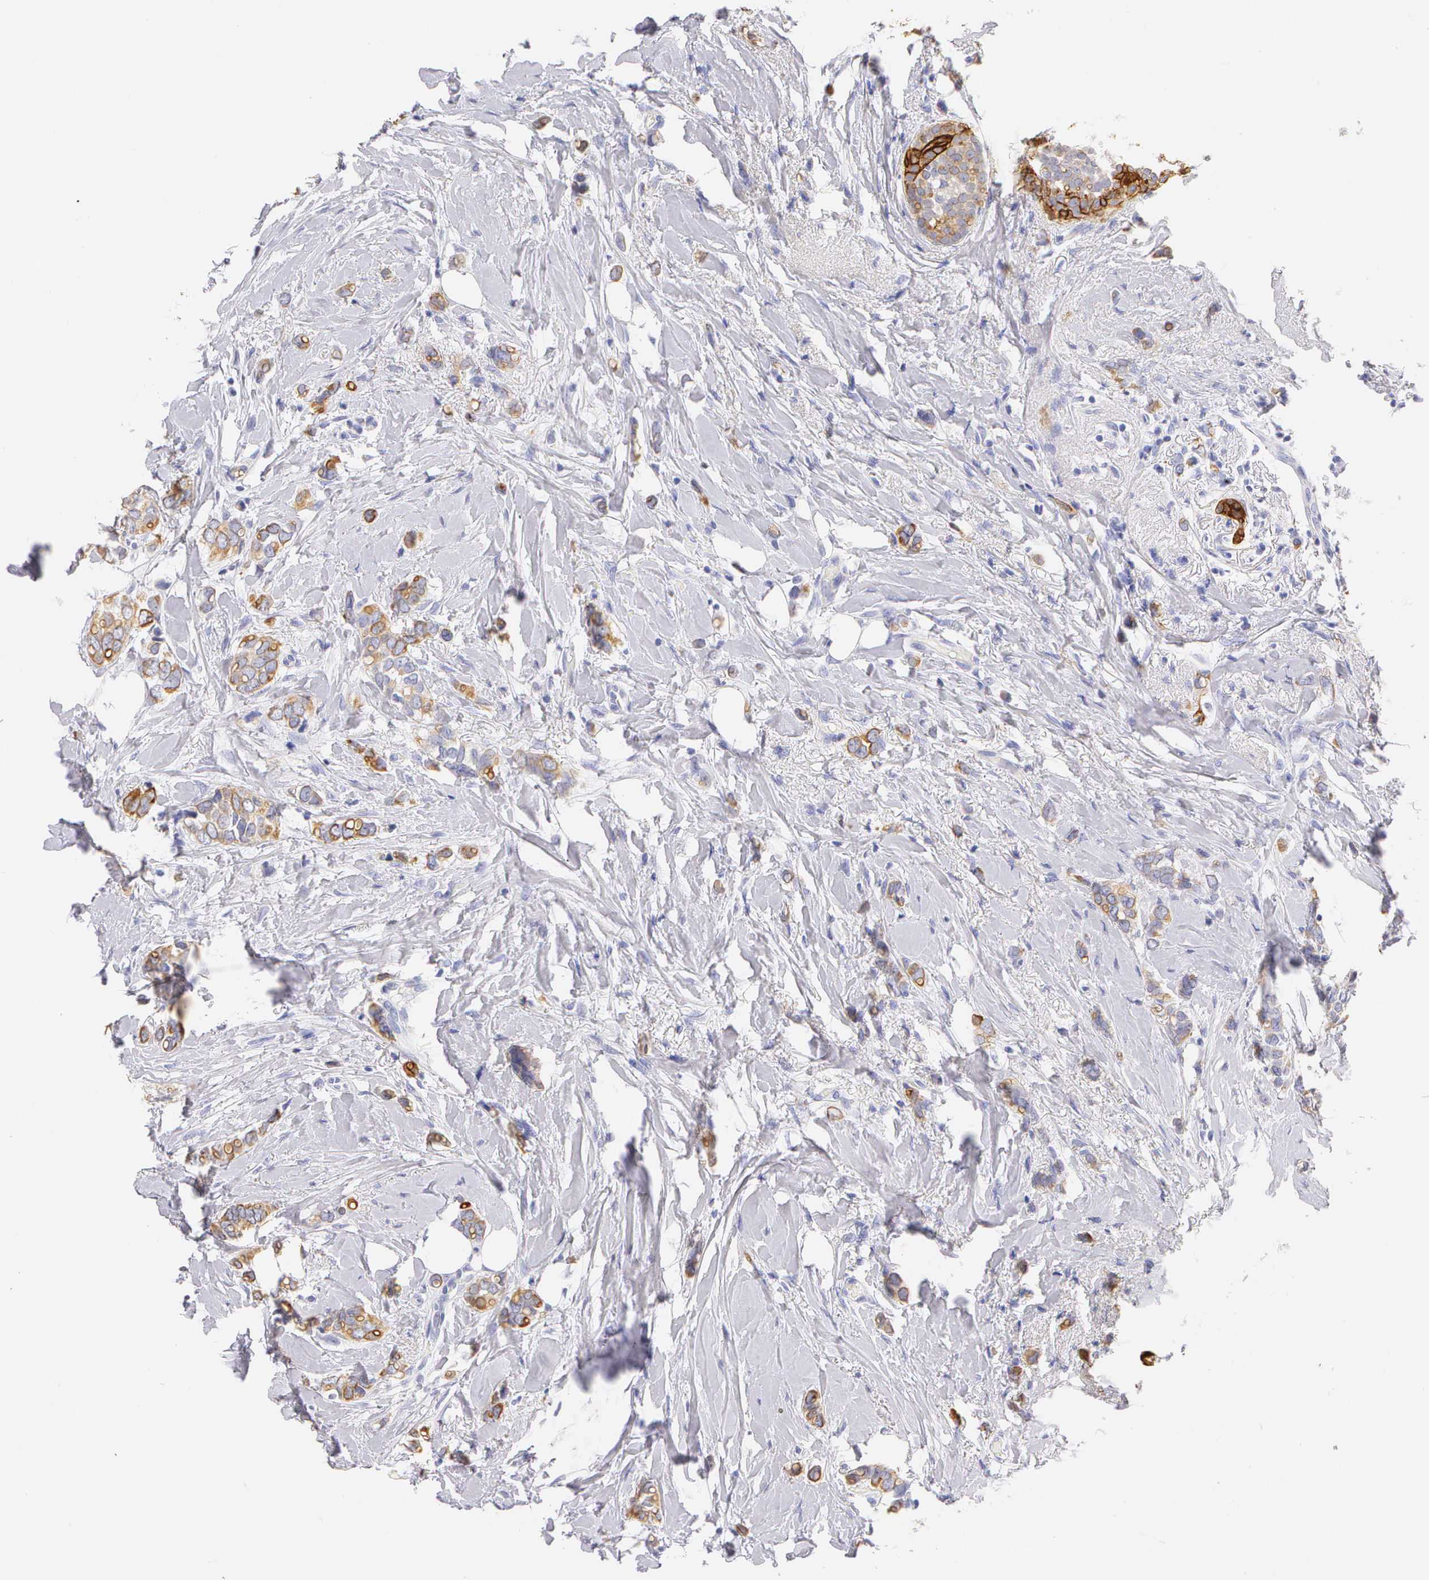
{"staining": {"intensity": "weak", "quantity": "25%-75%", "location": "cytoplasmic/membranous"}, "tissue": "breast cancer", "cell_type": "Tumor cells", "image_type": "cancer", "snomed": [{"axis": "morphology", "description": "Duct carcinoma"}, {"axis": "topography", "description": "Breast"}], "caption": "Immunohistochemistry (IHC) image of breast cancer (infiltrating ductal carcinoma) stained for a protein (brown), which shows low levels of weak cytoplasmic/membranous staining in about 25%-75% of tumor cells.", "gene": "KRT17", "patient": {"sex": "female", "age": 72}}